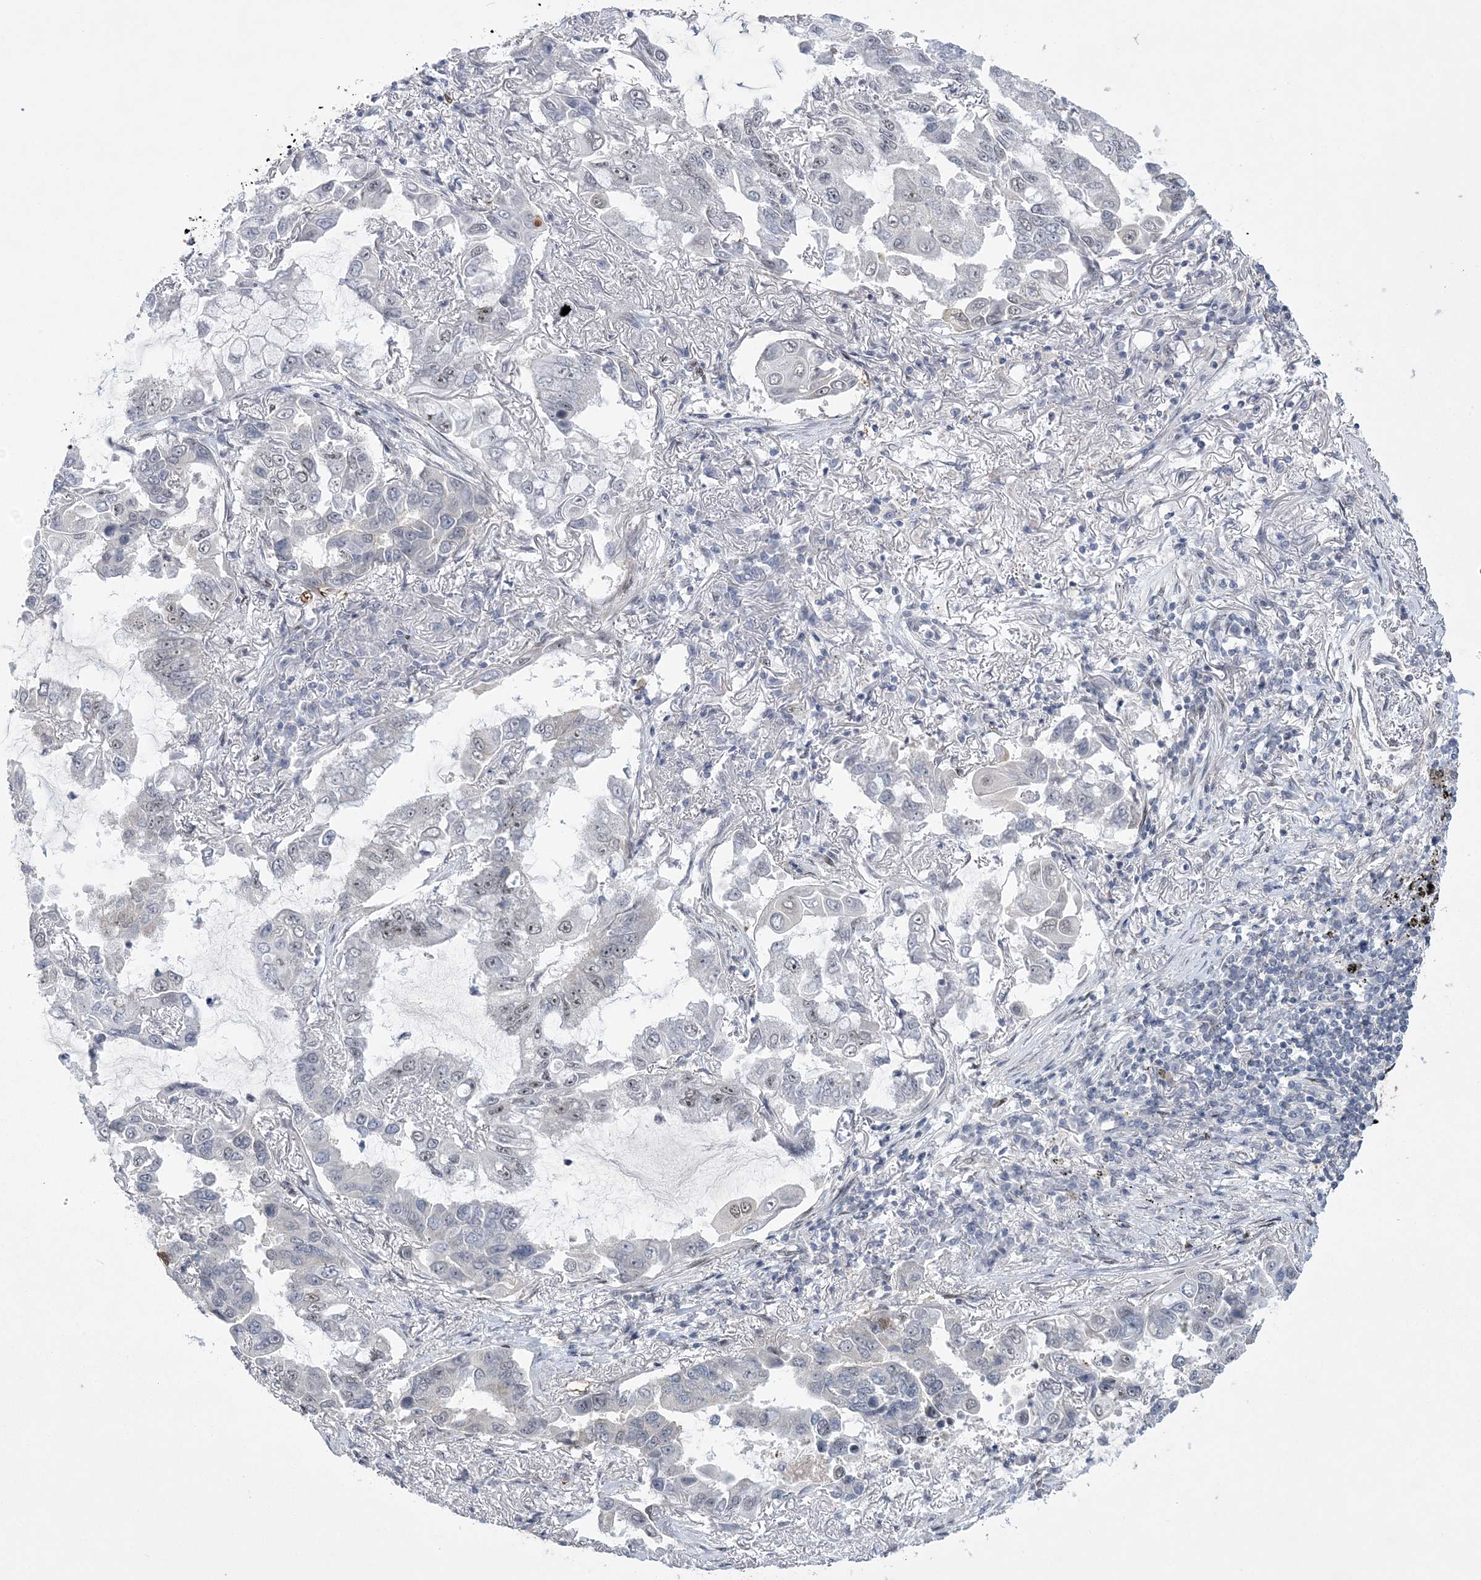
{"staining": {"intensity": "negative", "quantity": "none", "location": "none"}, "tissue": "lung cancer", "cell_type": "Tumor cells", "image_type": "cancer", "snomed": [{"axis": "morphology", "description": "Adenocarcinoma, NOS"}, {"axis": "topography", "description": "Lung"}], "caption": "Immunohistochemical staining of adenocarcinoma (lung) reveals no significant expression in tumor cells. Nuclei are stained in blue.", "gene": "HOMEZ", "patient": {"sex": "male", "age": 64}}